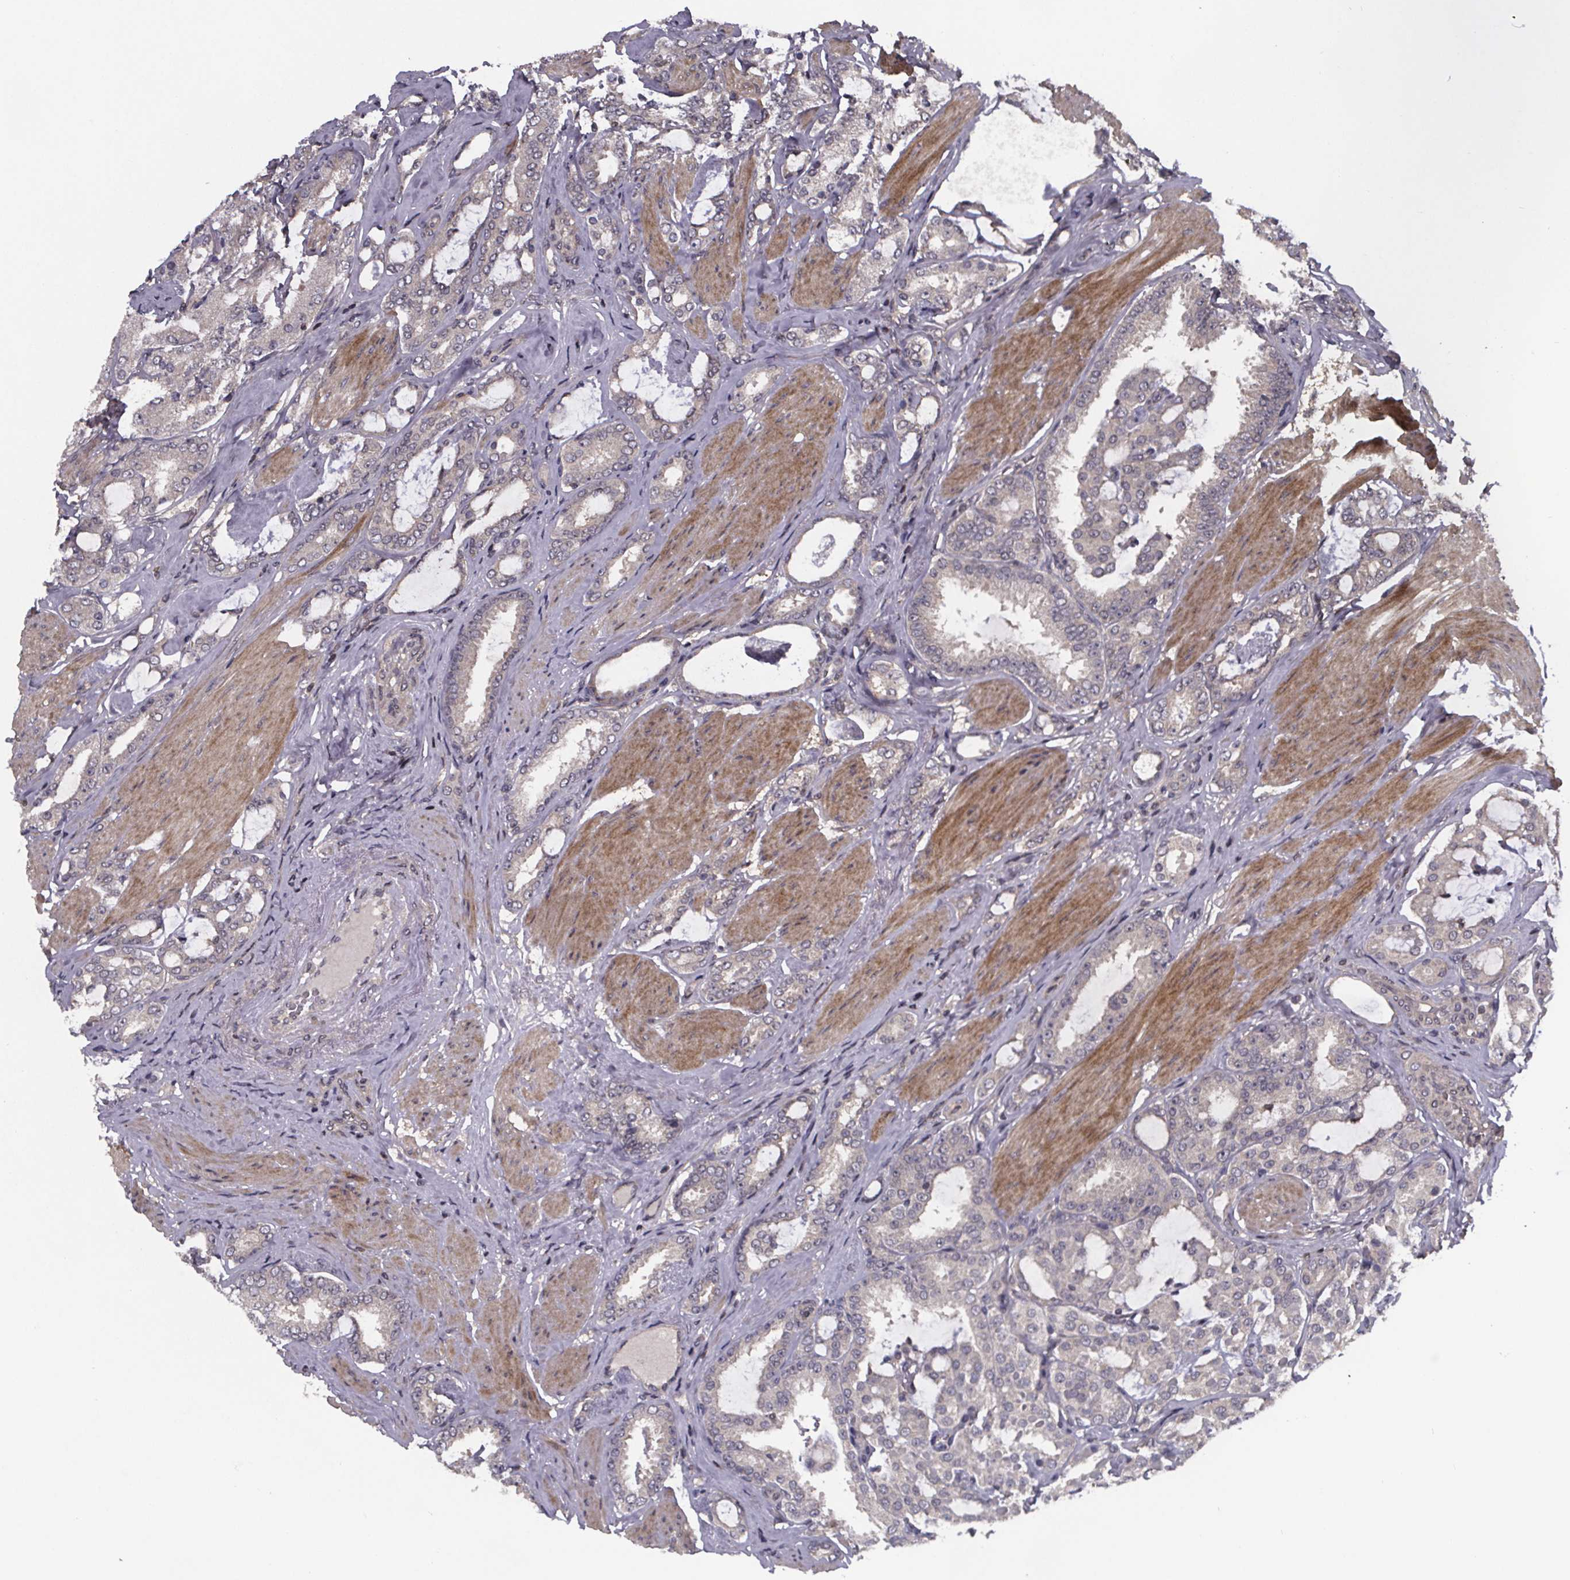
{"staining": {"intensity": "negative", "quantity": "none", "location": "none"}, "tissue": "prostate cancer", "cell_type": "Tumor cells", "image_type": "cancer", "snomed": [{"axis": "morphology", "description": "Adenocarcinoma, High grade"}, {"axis": "topography", "description": "Prostate"}], "caption": "Immunohistochemistry (IHC) micrograph of neoplastic tissue: prostate cancer (high-grade adenocarcinoma) stained with DAB (3,3'-diaminobenzidine) displays no significant protein positivity in tumor cells.", "gene": "FN3KRP", "patient": {"sex": "male", "age": 63}}